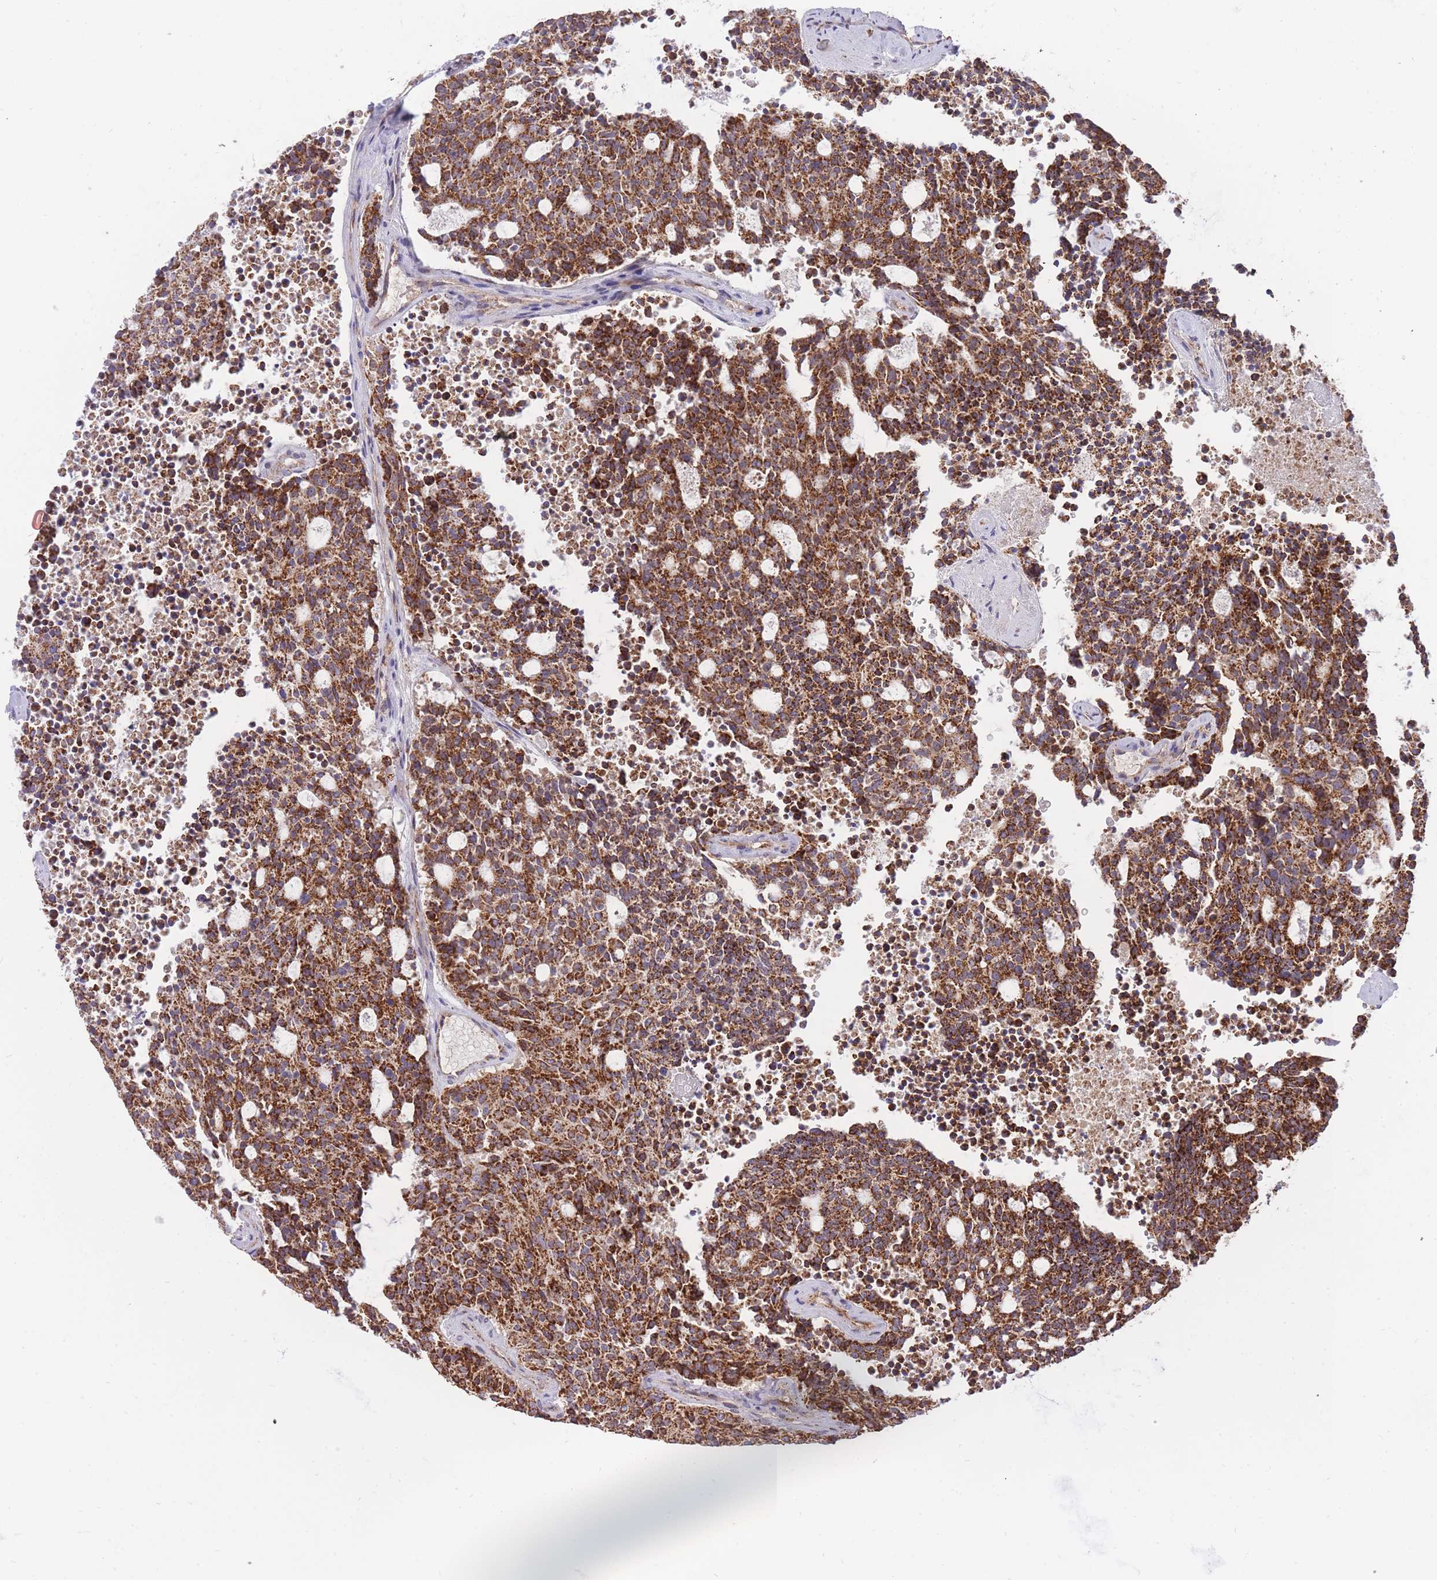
{"staining": {"intensity": "strong", "quantity": ">75%", "location": "cytoplasmic/membranous"}, "tissue": "carcinoid", "cell_type": "Tumor cells", "image_type": "cancer", "snomed": [{"axis": "morphology", "description": "Carcinoid, malignant, NOS"}, {"axis": "topography", "description": "Pancreas"}], "caption": "Strong cytoplasmic/membranous staining is appreciated in approximately >75% of tumor cells in carcinoid (malignant).", "gene": "PREP", "patient": {"sex": "female", "age": 54}}